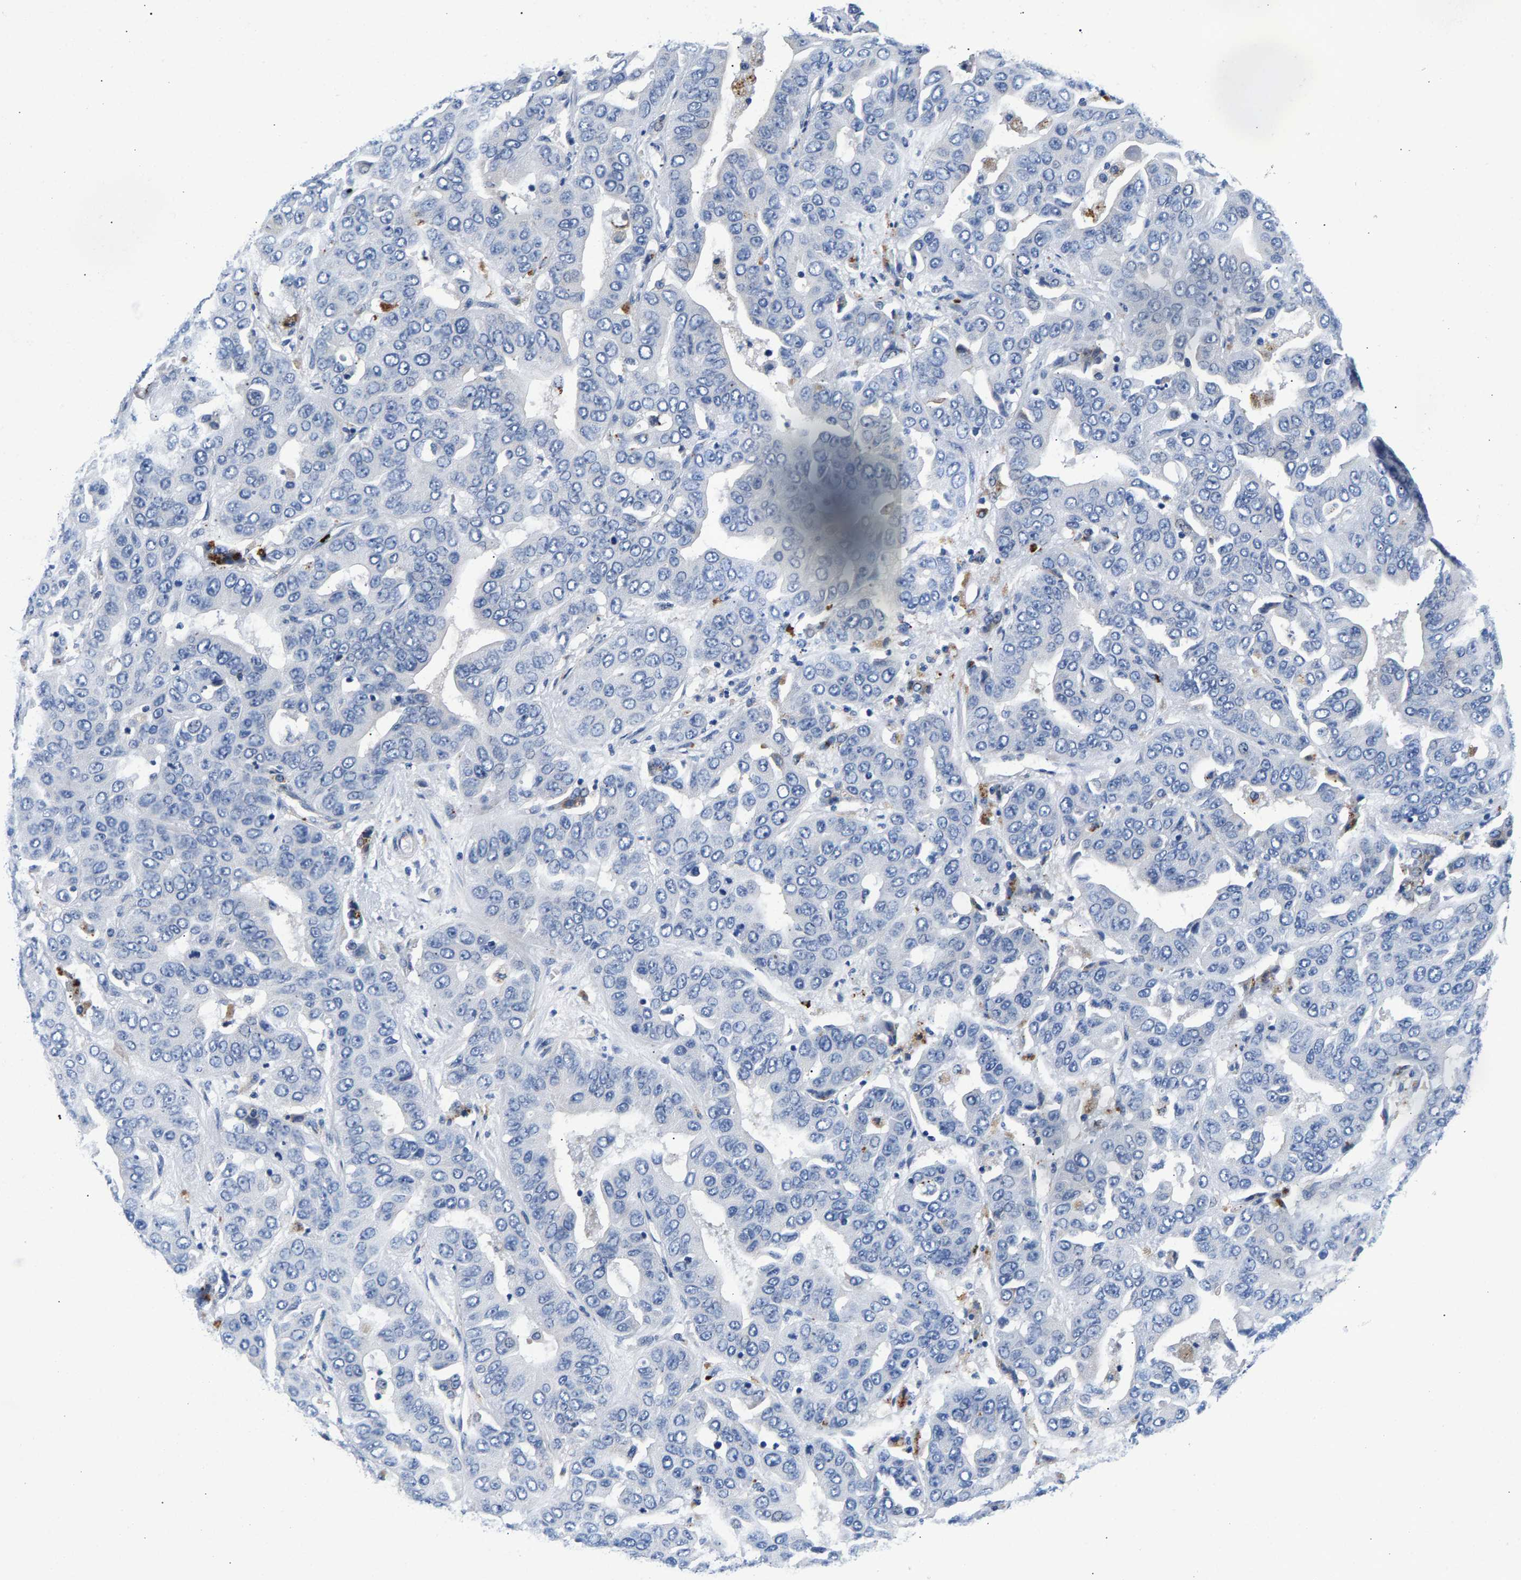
{"staining": {"intensity": "negative", "quantity": "none", "location": "none"}, "tissue": "liver cancer", "cell_type": "Tumor cells", "image_type": "cancer", "snomed": [{"axis": "morphology", "description": "Cholangiocarcinoma"}, {"axis": "topography", "description": "Liver"}], "caption": "This is an IHC micrograph of human liver cancer (cholangiocarcinoma). There is no expression in tumor cells.", "gene": "P2RY4", "patient": {"sex": "female", "age": 52}}